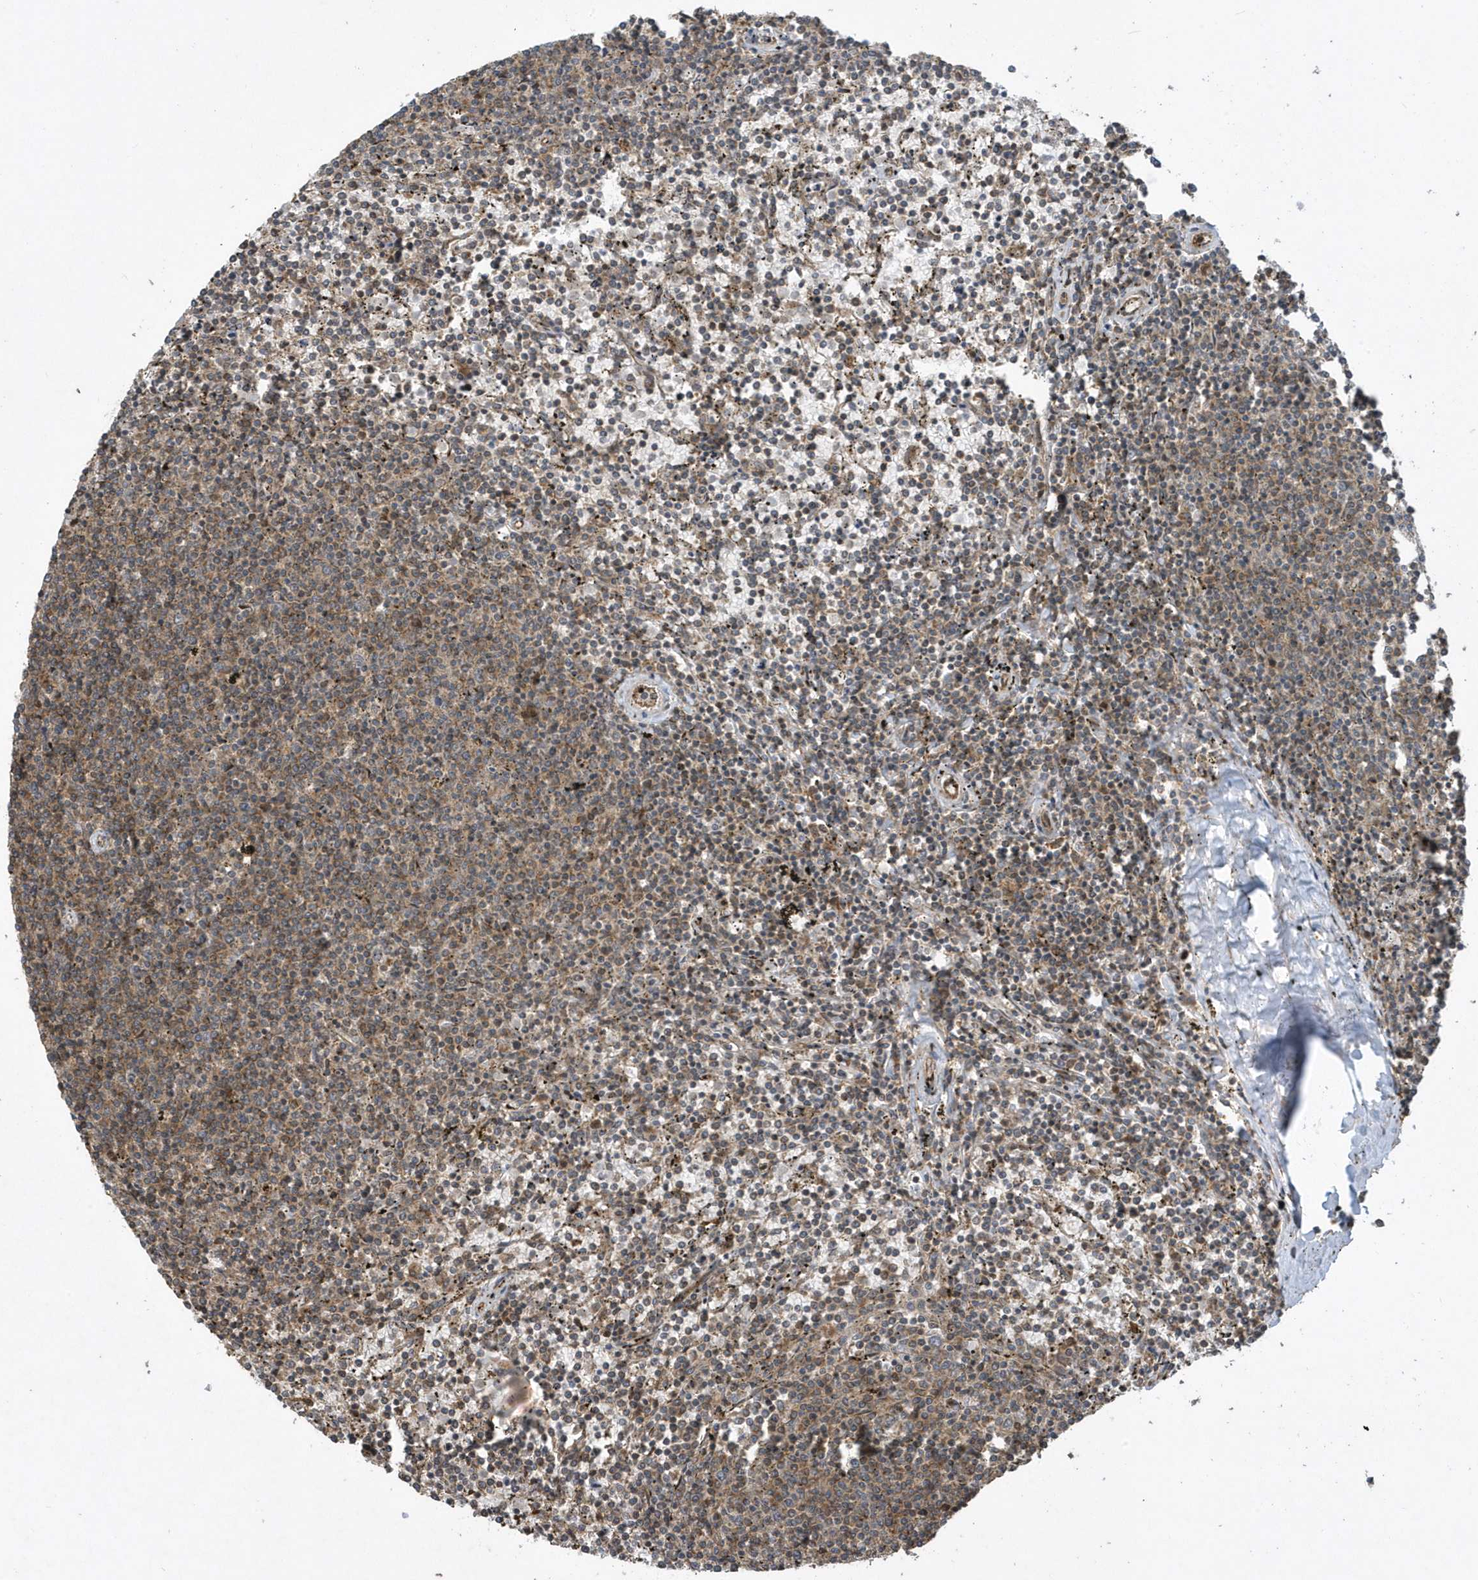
{"staining": {"intensity": "weak", "quantity": "25%-75%", "location": "cytoplasmic/membranous"}, "tissue": "lymphoma", "cell_type": "Tumor cells", "image_type": "cancer", "snomed": [{"axis": "morphology", "description": "Malignant lymphoma, non-Hodgkin's type, Low grade"}, {"axis": "topography", "description": "Spleen"}], "caption": "Low-grade malignant lymphoma, non-Hodgkin's type was stained to show a protein in brown. There is low levels of weak cytoplasmic/membranous expression in approximately 25%-75% of tumor cells.", "gene": "STAMBP", "patient": {"sex": "female", "age": 50}}